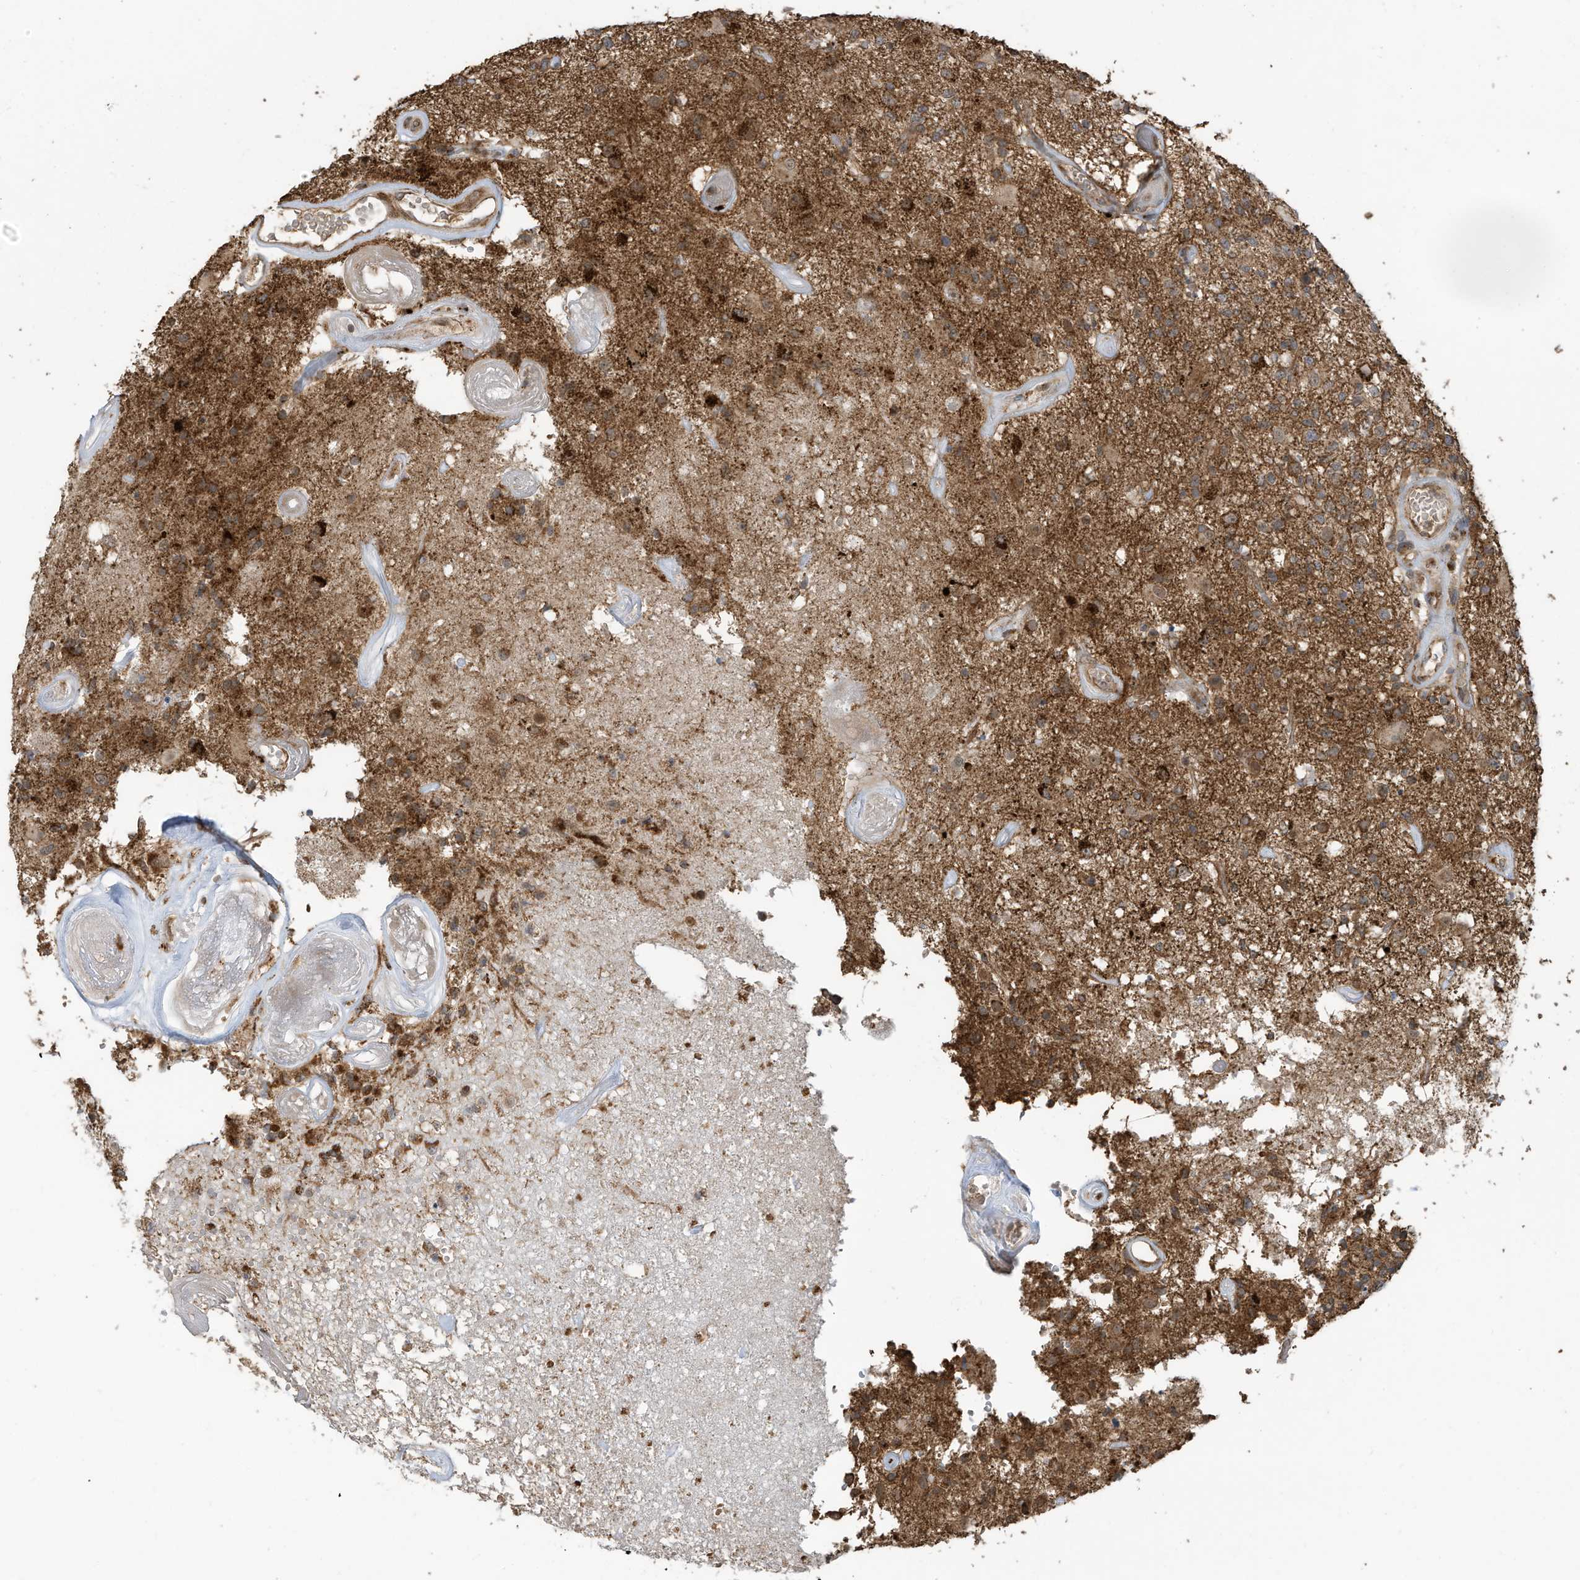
{"staining": {"intensity": "moderate", "quantity": ">75%", "location": "cytoplasmic/membranous"}, "tissue": "glioma", "cell_type": "Tumor cells", "image_type": "cancer", "snomed": [{"axis": "morphology", "description": "Glioma, malignant, High grade"}, {"axis": "morphology", "description": "Glioblastoma, NOS"}, {"axis": "topography", "description": "Brain"}], "caption": "This micrograph demonstrates malignant glioma (high-grade) stained with immunohistochemistry (IHC) to label a protein in brown. The cytoplasmic/membranous of tumor cells show moderate positivity for the protein. Nuclei are counter-stained blue.", "gene": "C2orf74", "patient": {"sex": "male", "age": 60}}